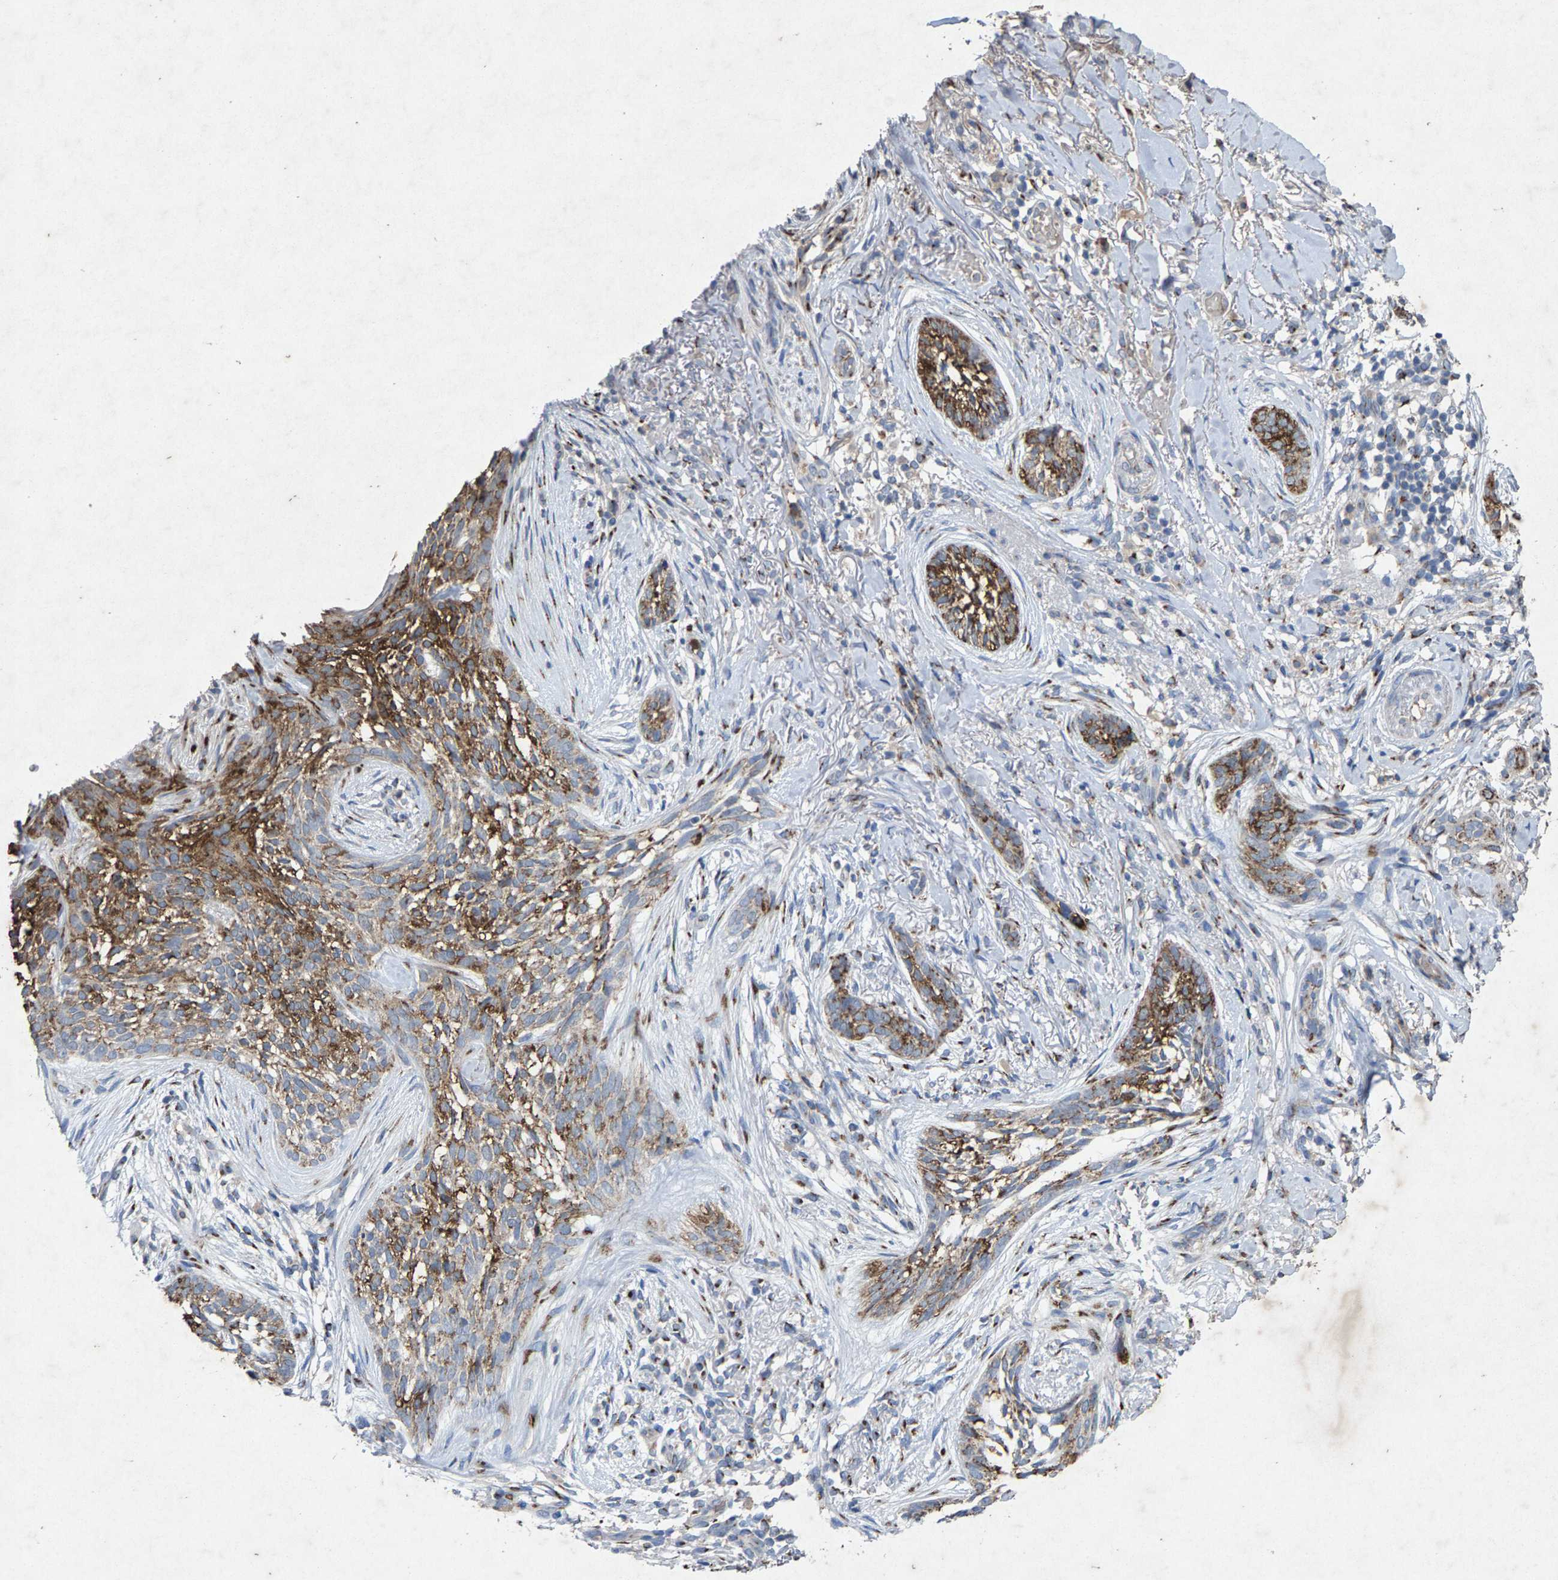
{"staining": {"intensity": "moderate", "quantity": ">75%", "location": "cytoplasmic/membranous"}, "tissue": "skin cancer", "cell_type": "Tumor cells", "image_type": "cancer", "snomed": [{"axis": "morphology", "description": "Basal cell carcinoma"}, {"axis": "topography", "description": "Skin"}], "caption": "Brown immunohistochemical staining in human skin basal cell carcinoma displays moderate cytoplasmic/membranous expression in about >75% of tumor cells. Nuclei are stained in blue.", "gene": "MAN2A1", "patient": {"sex": "female", "age": 88}}